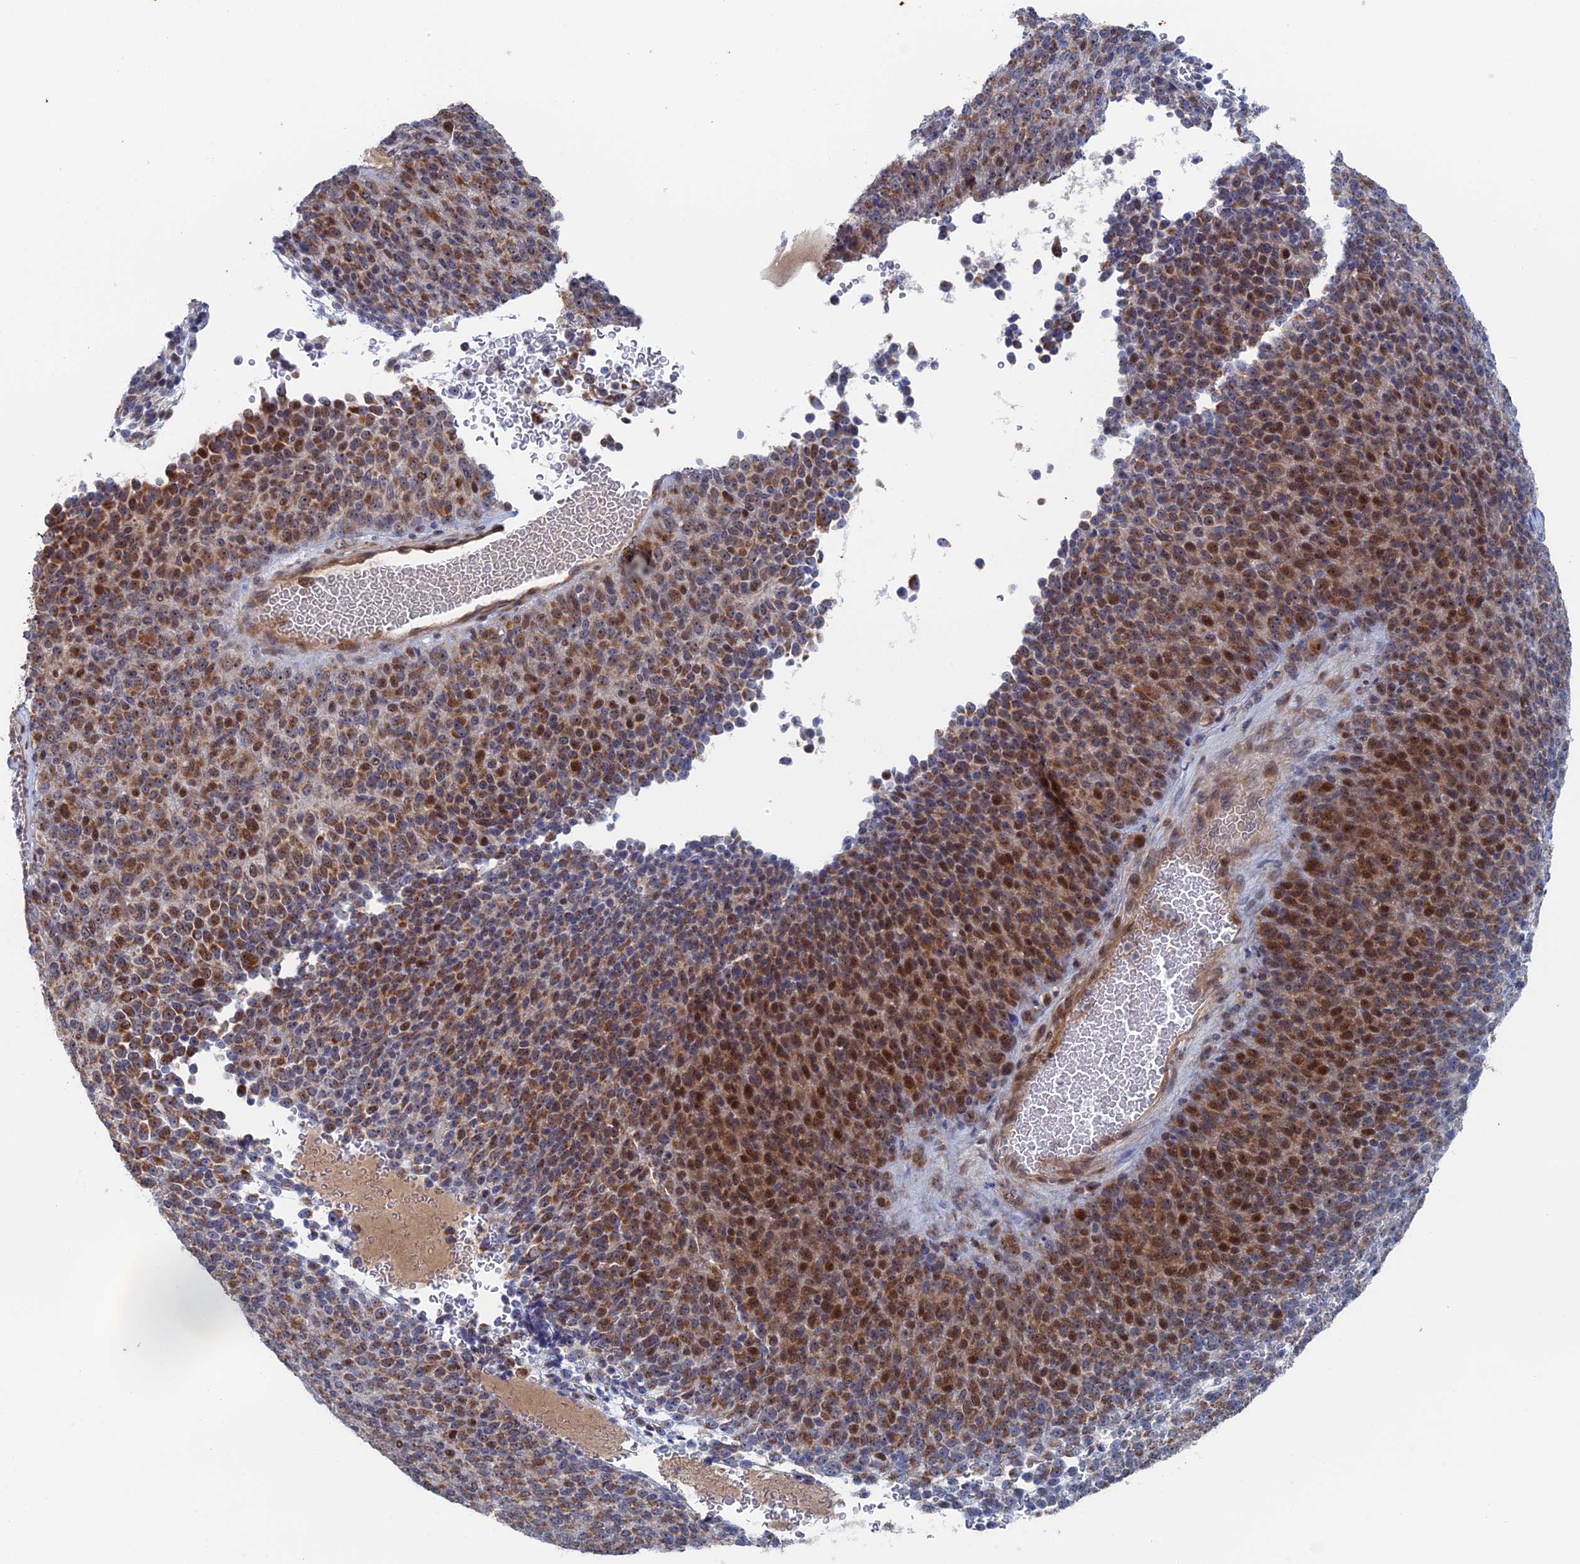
{"staining": {"intensity": "moderate", "quantity": "25%-75%", "location": "cytoplasmic/membranous"}, "tissue": "melanoma", "cell_type": "Tumor cells", "image_type": "cancer", "snomed": [{"axis": "morphology", "description": "Malignant melanoma, Metastatic site"}, {"axis": "topography", "description": "Brain"}], "caption": "This is an image of immunohistochemistry staining of melanoma, which shows moderate positivity in the cytoplasmic/membranous of tumor cells.", "gene": "IL7", "patient": {"sex": "female", "age": 56}}